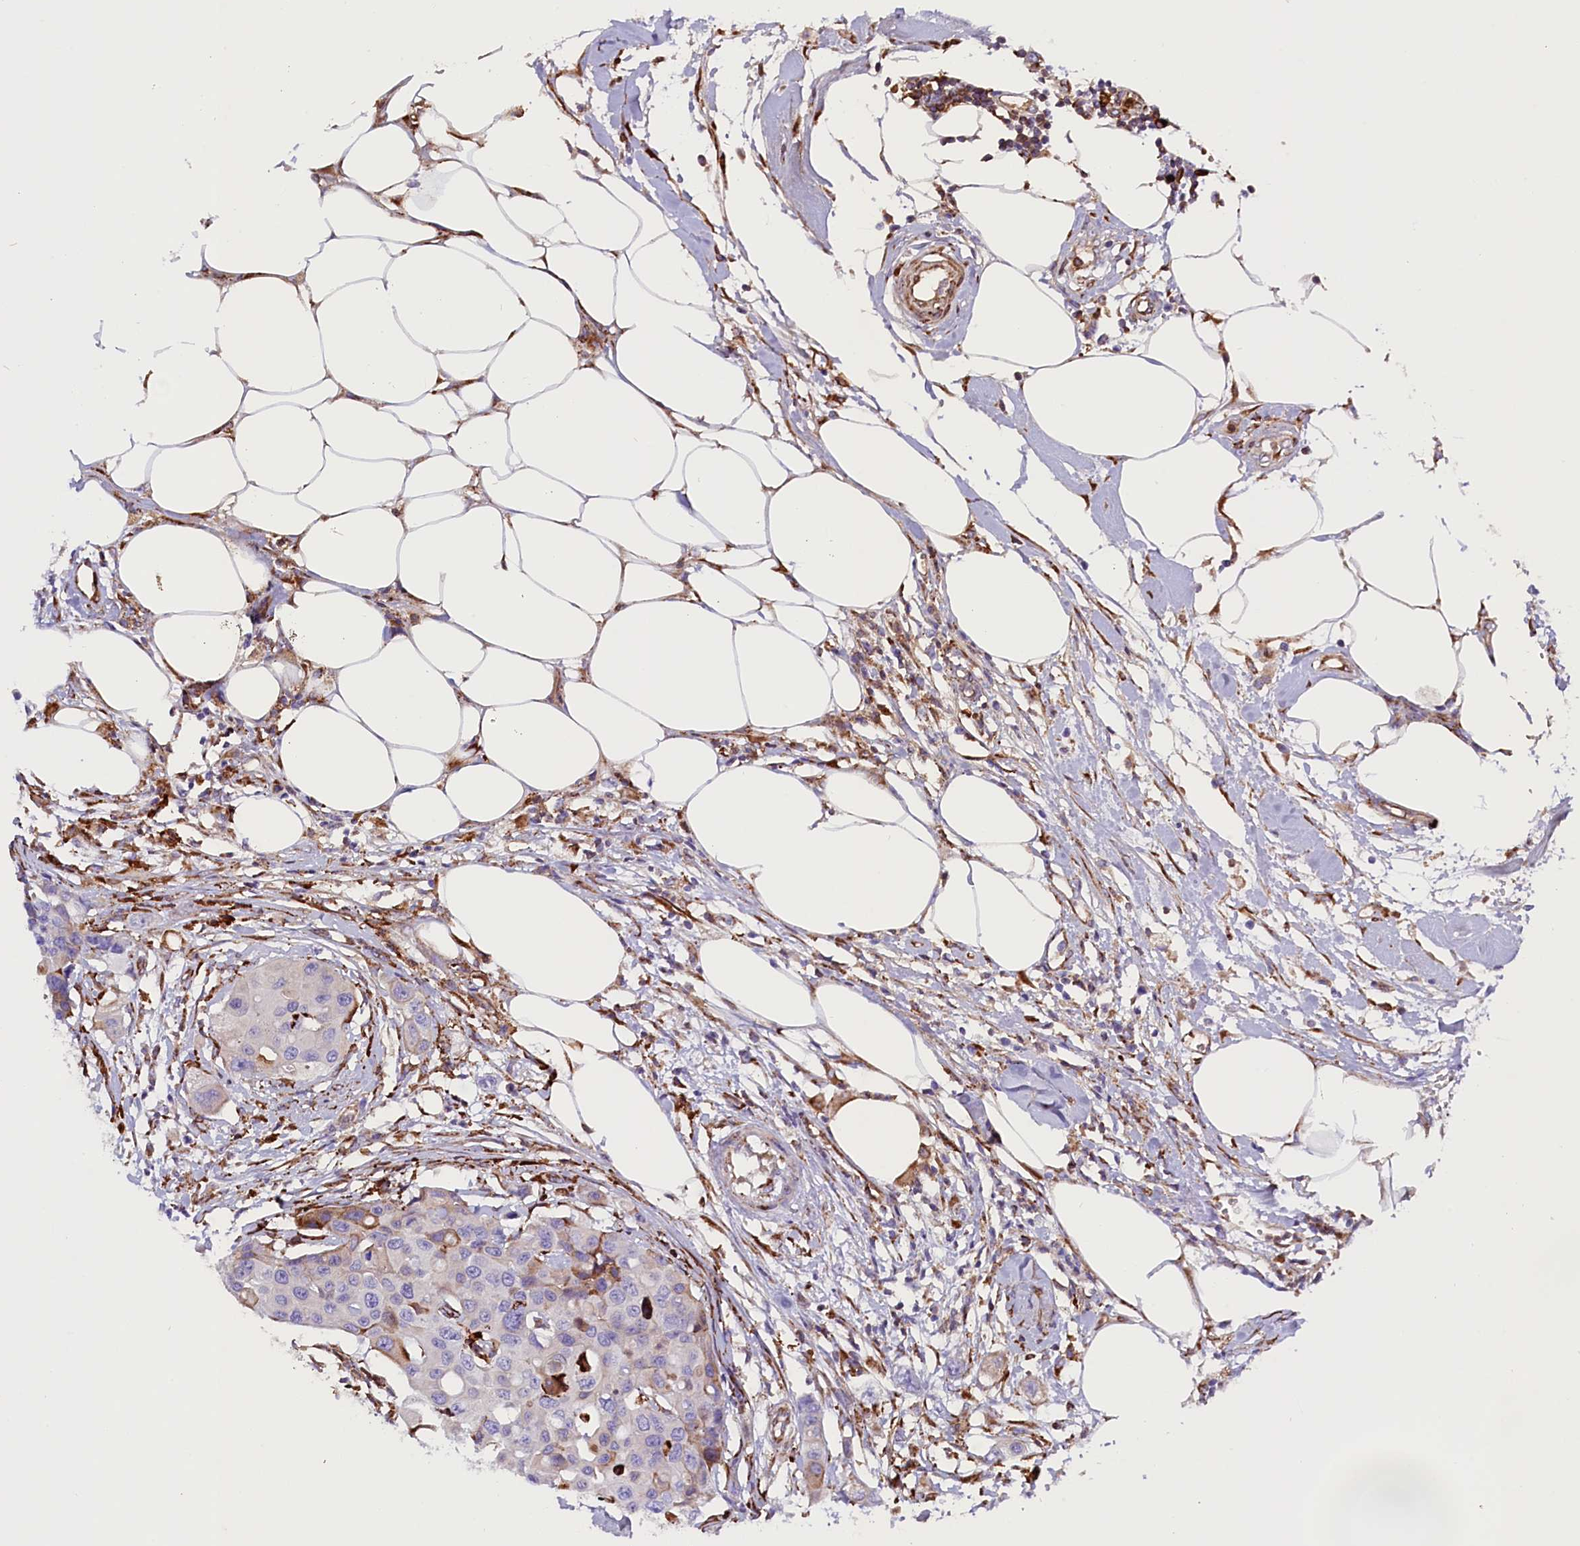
{"staining": {"intensity": "negative", "quantity": "none", "location": "none"}, "tissue": "colorectal cancer", "cell_type": "Tumor cells", "image_type": "cancer", "snomed": [{"axis": "morphology", "description": "Adenocarcinoma, NOS"}, {"axis": "topography", "description": "Colon"}], "caption": "Tumor cells are negative for brown protein staining in colorectal cancer (adenocarcinoma).", "gene": "CMTR2", "patient": {"sex": "male", "age": 77}}